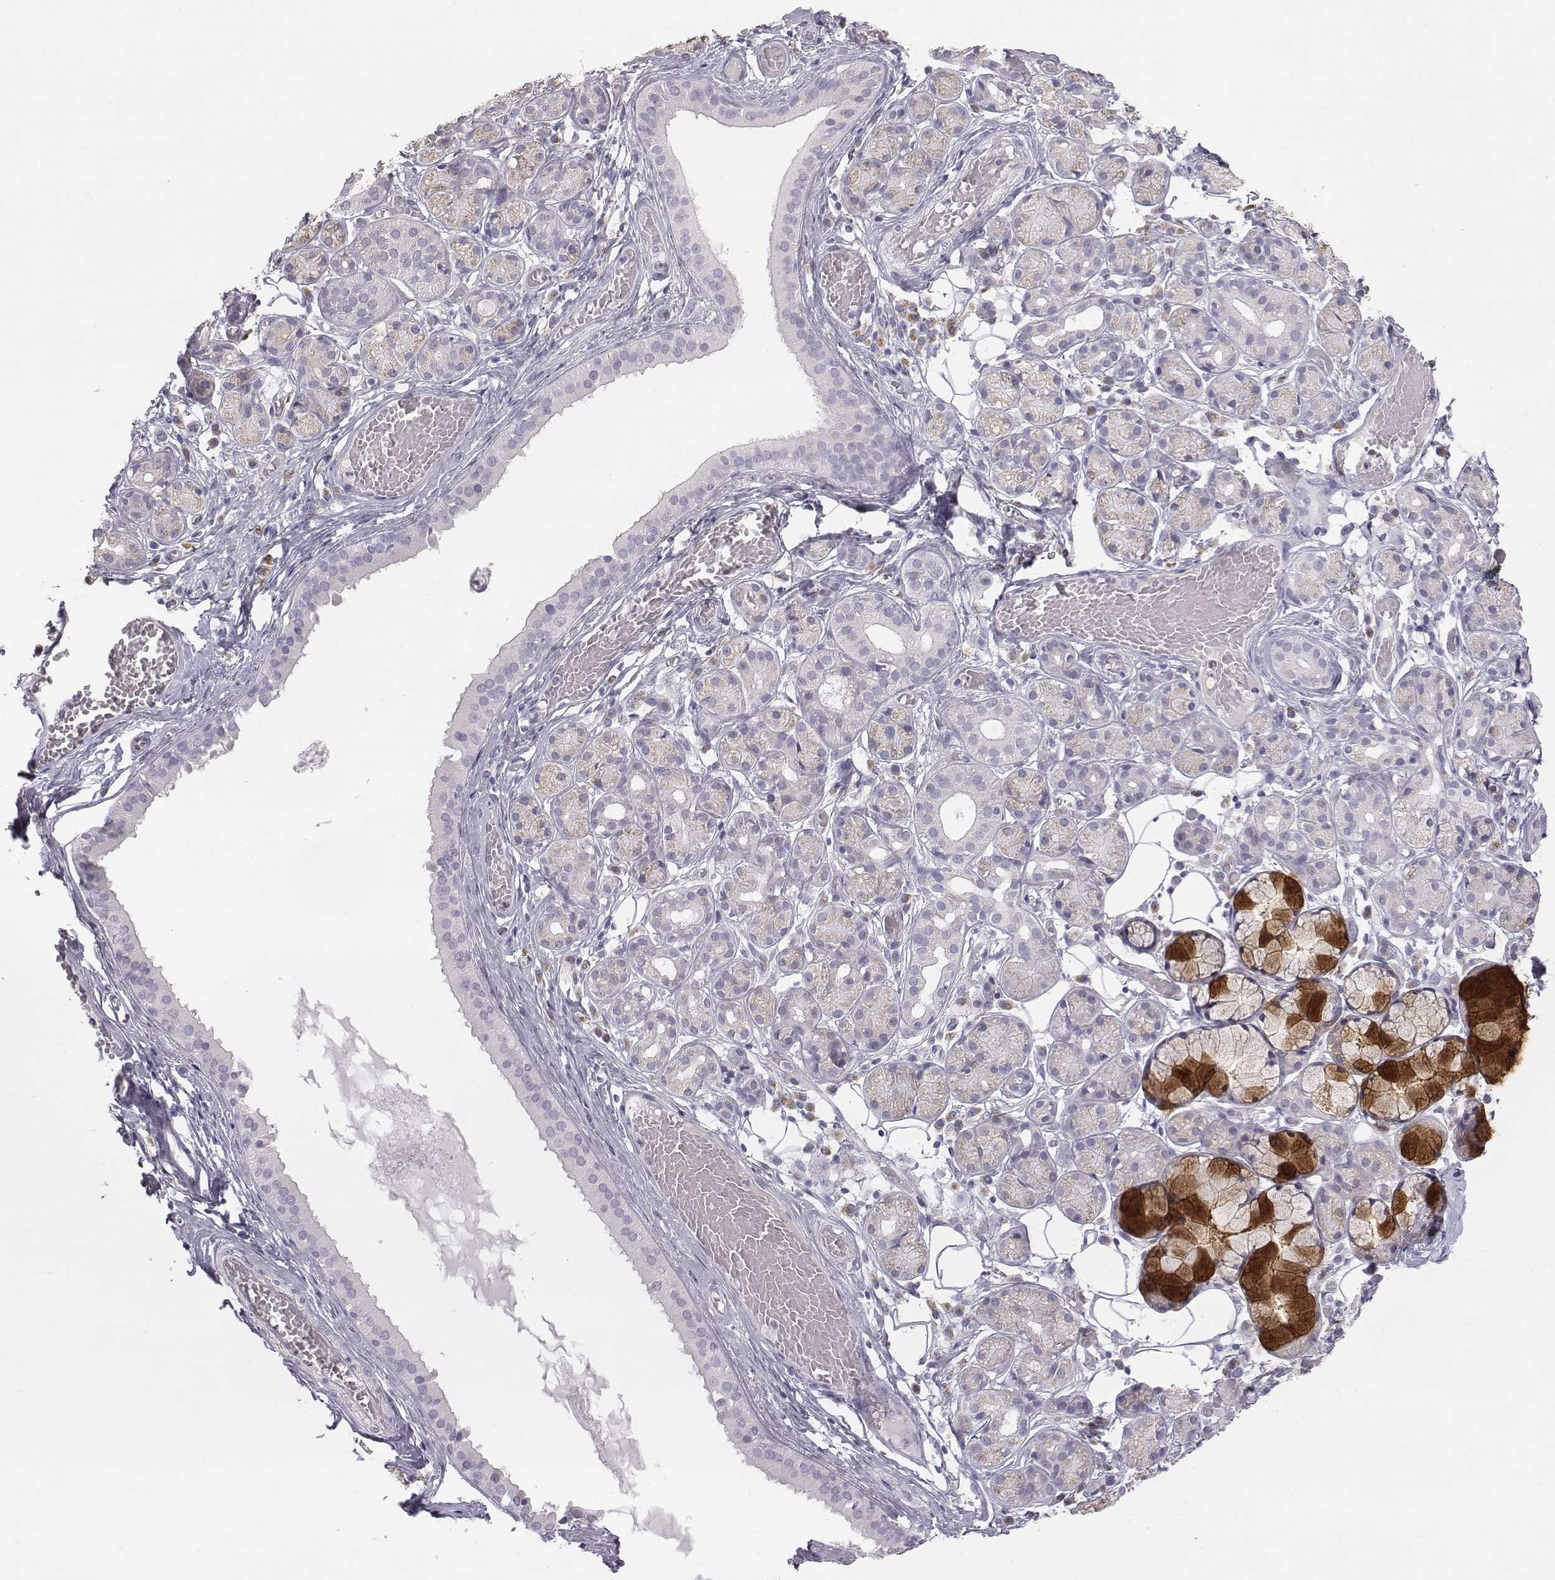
{"staining": {"intensity": "strong", "quantity": "<25%", "location": "cytoplasmic/membranous"}, "tissue": "salivary gland", "cell_type": "Glandular cells", "image_type": "normal", "snomed": [{"axis": "morphology", "description": "Normal tissue, NOS"}, {"axis": "topography", "description": "Salivary gland"}, {"axis": "topography", "description": "Peripheral nerve tissue"}], "caption": "A histopathology image of human salivary gland stained for a protein shows strong cytoplasmic/membranous brown staining in glandular cells. Nuclei are stained in blue.", "gene": "C6orf58", "patient": {"sex": "male", "age": 71}}